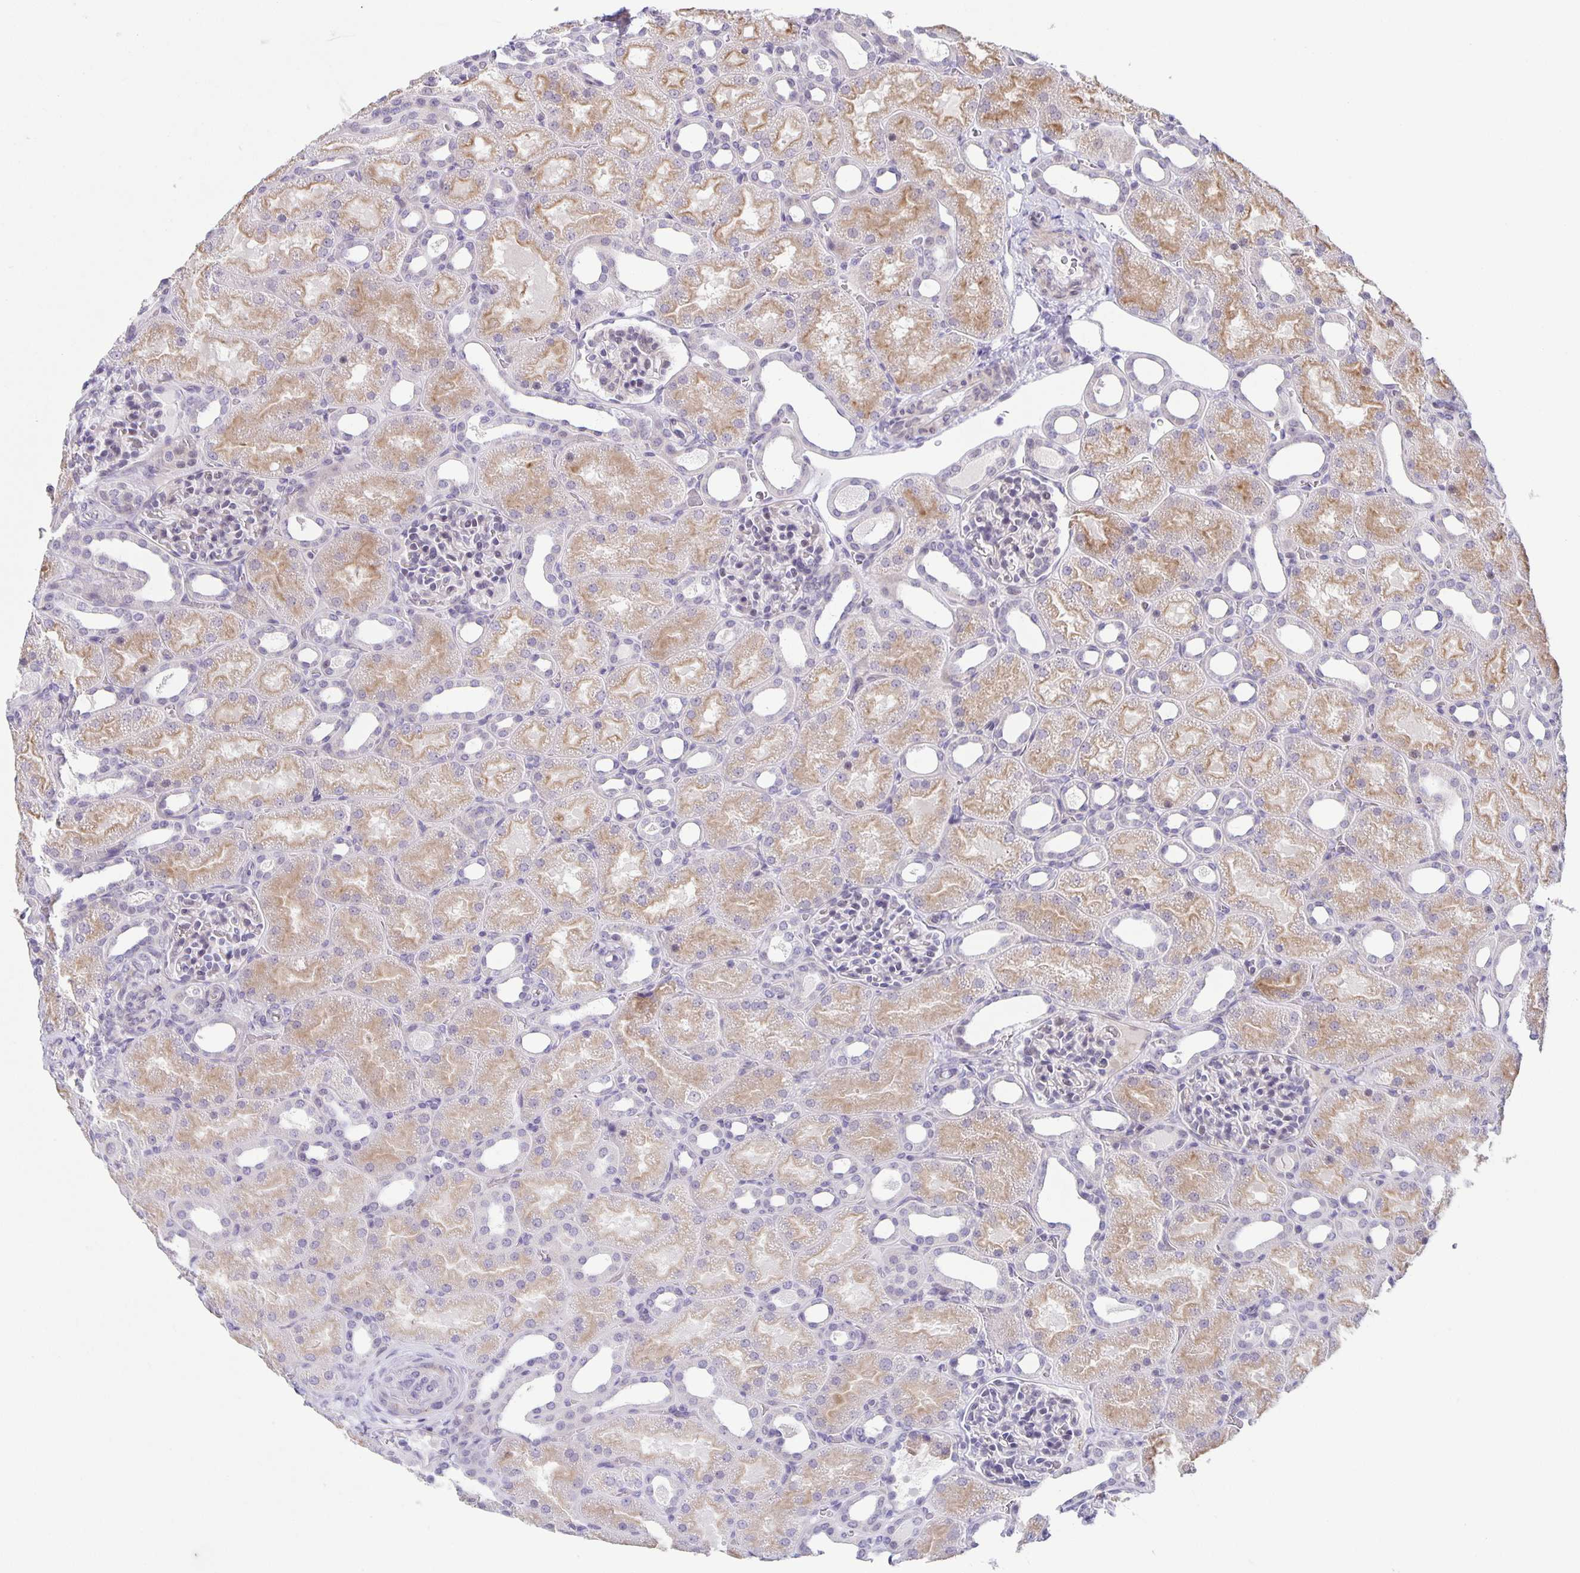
{"staining": {"intensity": "weak", "quantity": "<25%", "location": "nuclear"}, "tissue": "kidney", "cell_type": "Cells in glomeruli", "image_type": "normal", "snomed": [{"axis": "morphology", "description": "Normal tissue, NOS"}, {"axis": "topography", "description": "Kidney"}], "caption": "Cells in glomeruli show no significant protein positivity in unremarkable kidney. The staining was performed using DAB to visualize the protein expression in brown, while the nuclei were stained in blue with hematoxylin (Magnification: 20x).", "gene": "PHRF1", "patient": {"sex": "male", "age": 2}}